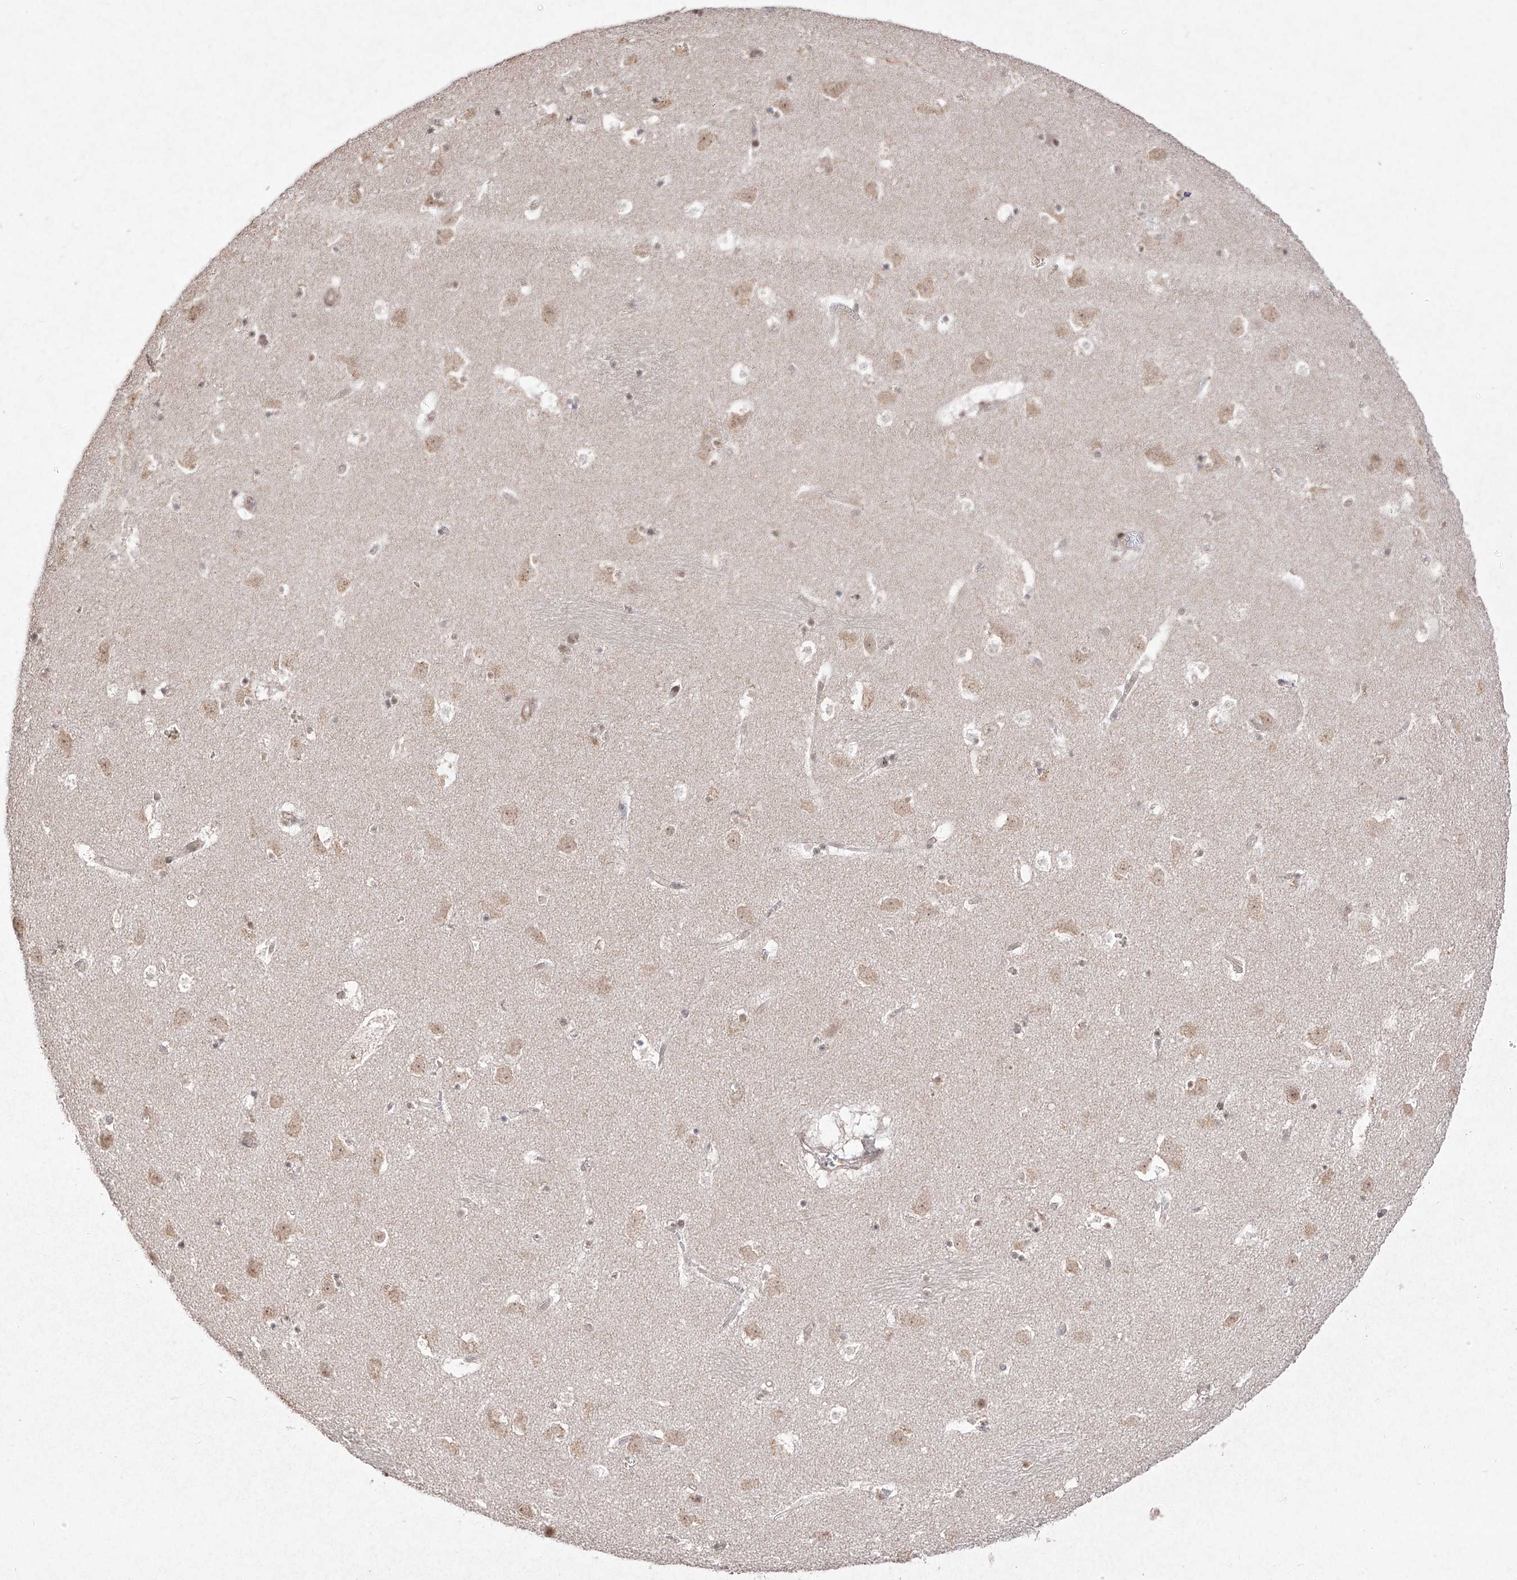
{"staining": {"intensity": "moderate", "quantity": "25%-75%", "location": "nuclear"}, "tissue": "caudate", "cell_type": "Glial cells", "image_type": "normal", "snomed": [{"axis": "morphology", "description": "Normal tissue, NOS"}, {"axis": "topography", "description": "Lateral ventricle wall"}], "caption": "Immunohistochemistry staining of benign caudate, which reveals medium levels of moderate nuclear staining in about 25%-75% of glial cells indicating moderate nuclear protein staining. The staining was performed using DAB (3,3'-diaminobenzidine) (brown) for protein detection and nuclei were counterstained in hematoxylin (blue).", "gene": "SNRNP27", "patient": {"sex": "male", "age": 45}}